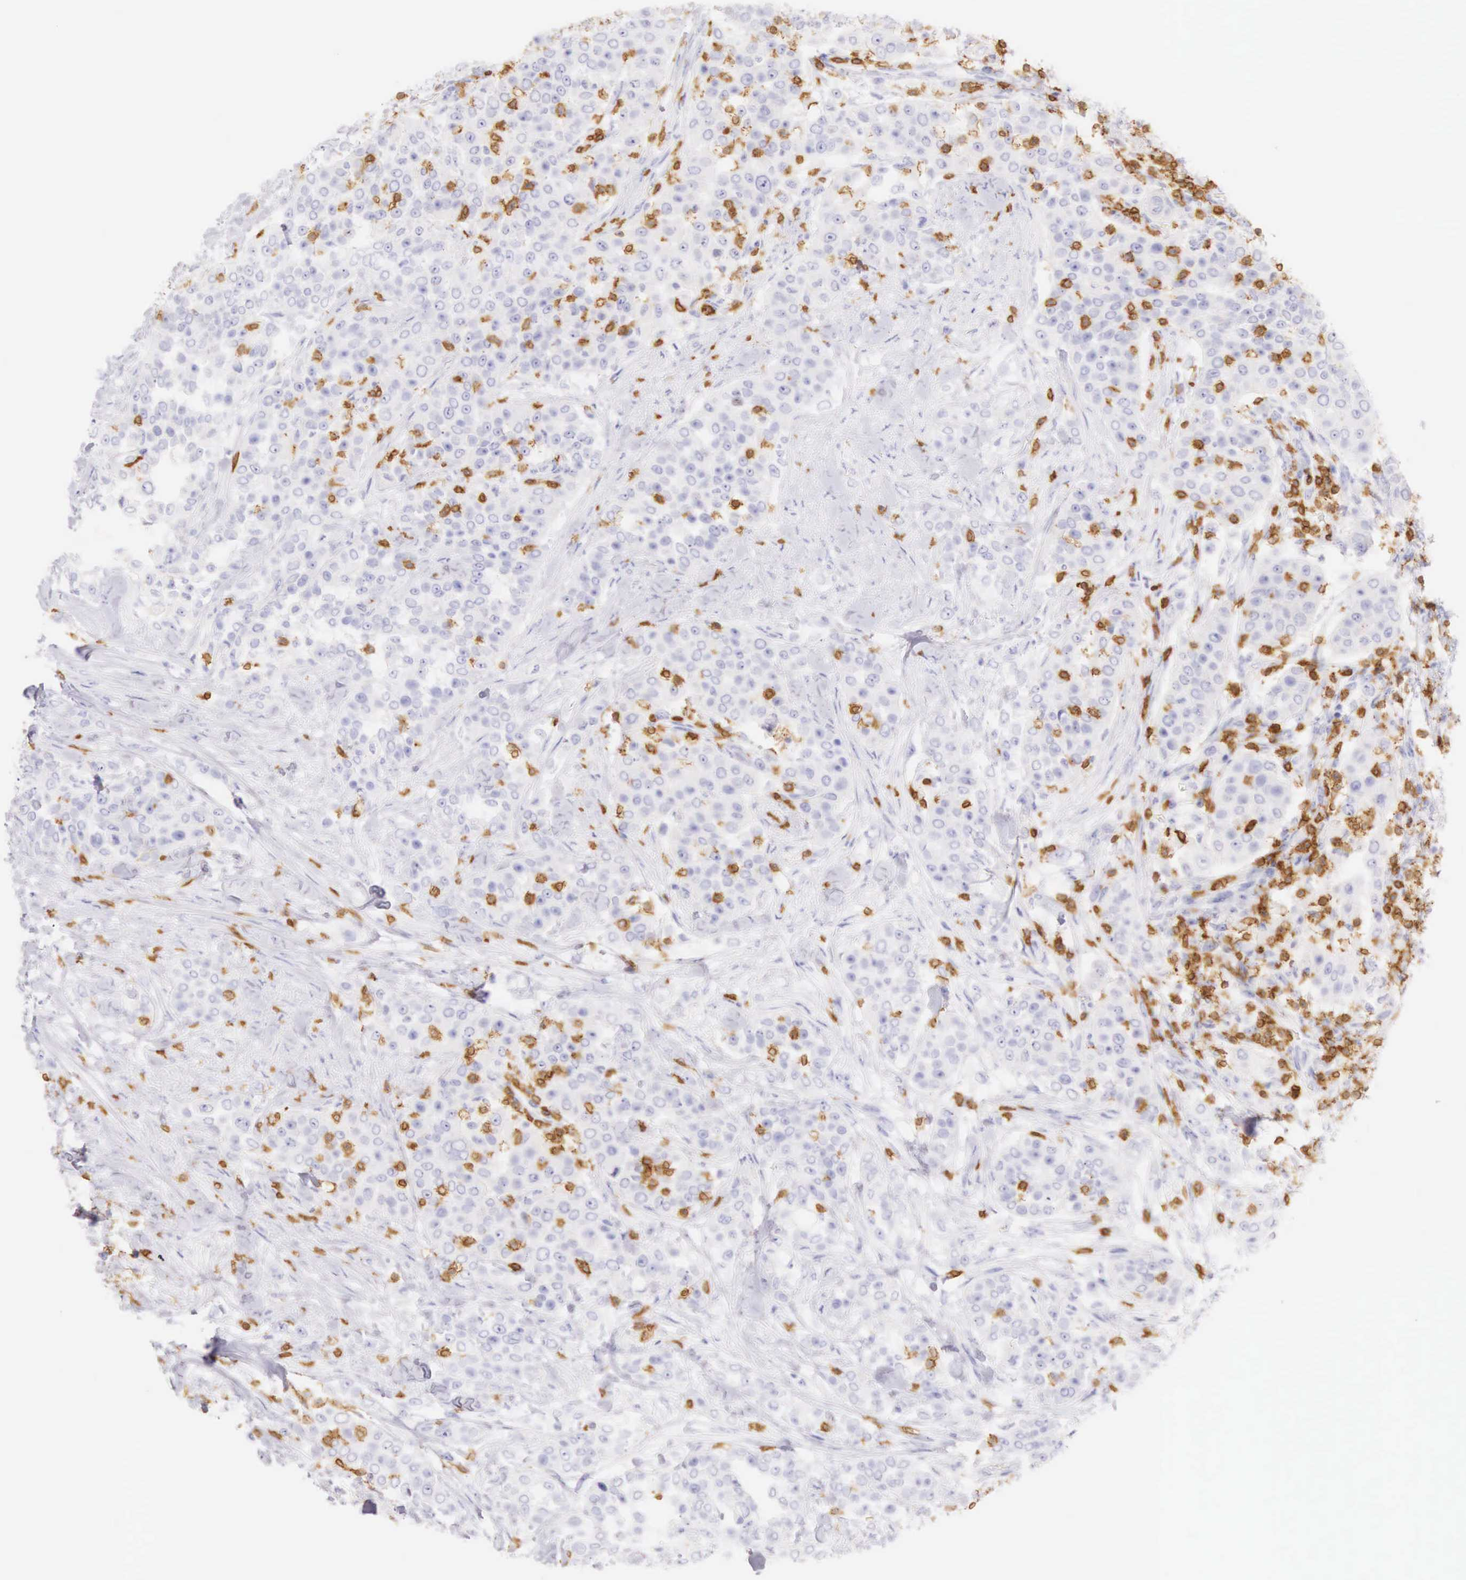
{"staining": {"intensity": "negative", "quantity": "none", "location": "none"}, "tissue": "urothelial cancer", "cell_type": "Tumor cells", "image_type": "cancer", "snomed": [{"axis": "morphology", "description": "Urothelial carcinoma, High grade"}, {"axis": "topography", "description": "Urinary bladder"}], "caption": "An immunohistochemistry (IHC) image of urothelial cancer is shown. There is no staining in tumor cells of urothelial cancer. (IHC, brightfield microscopy, high magnification).", "gene": "CD3E", "patient": {"sex": "female", "age": 80}}